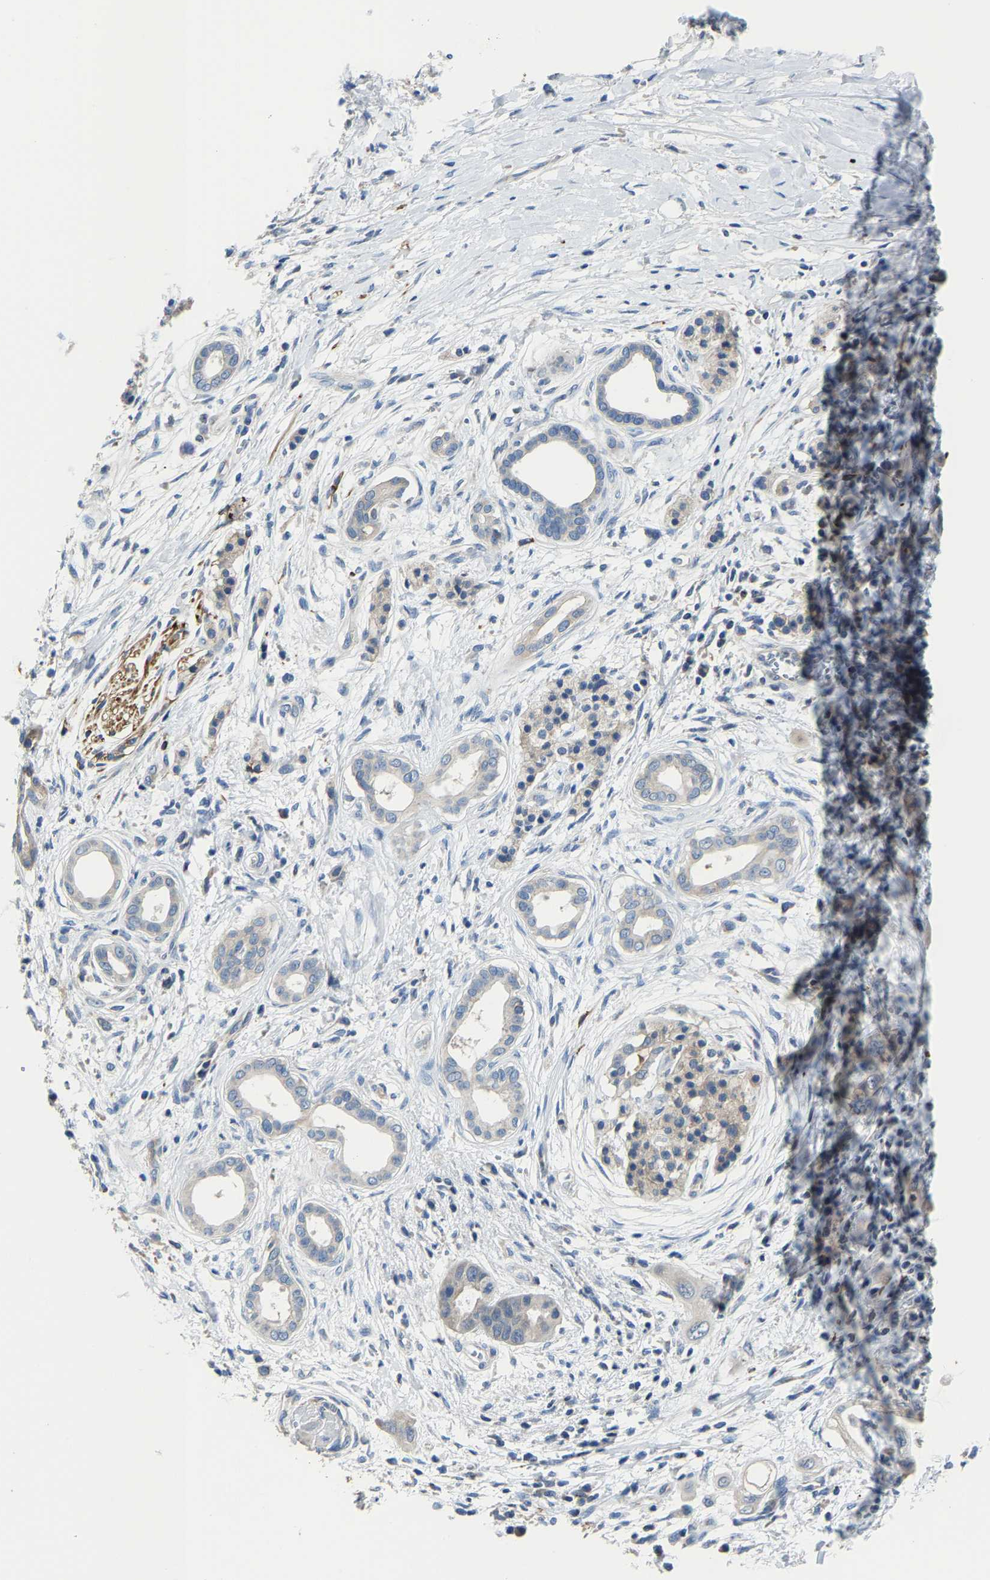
{"staining": {"intensity": "negative", "quantity": "none", "location": "none"}, "tissue": "pancreatic cancer", "cell_type": "Tumor cells", "image_type": "cancer", "snomed": [{"axis": "morphology", "description": "Adenocarcinoma, NOS"}, {"axis": "topography", "description": "Pancreas"}], "caption": "Tumor cells are negative for protein expression in human pancreatic cancer (adenocarcinoma).", "gene": "AGK", "patient": {"sex": "male", "age": 59}}